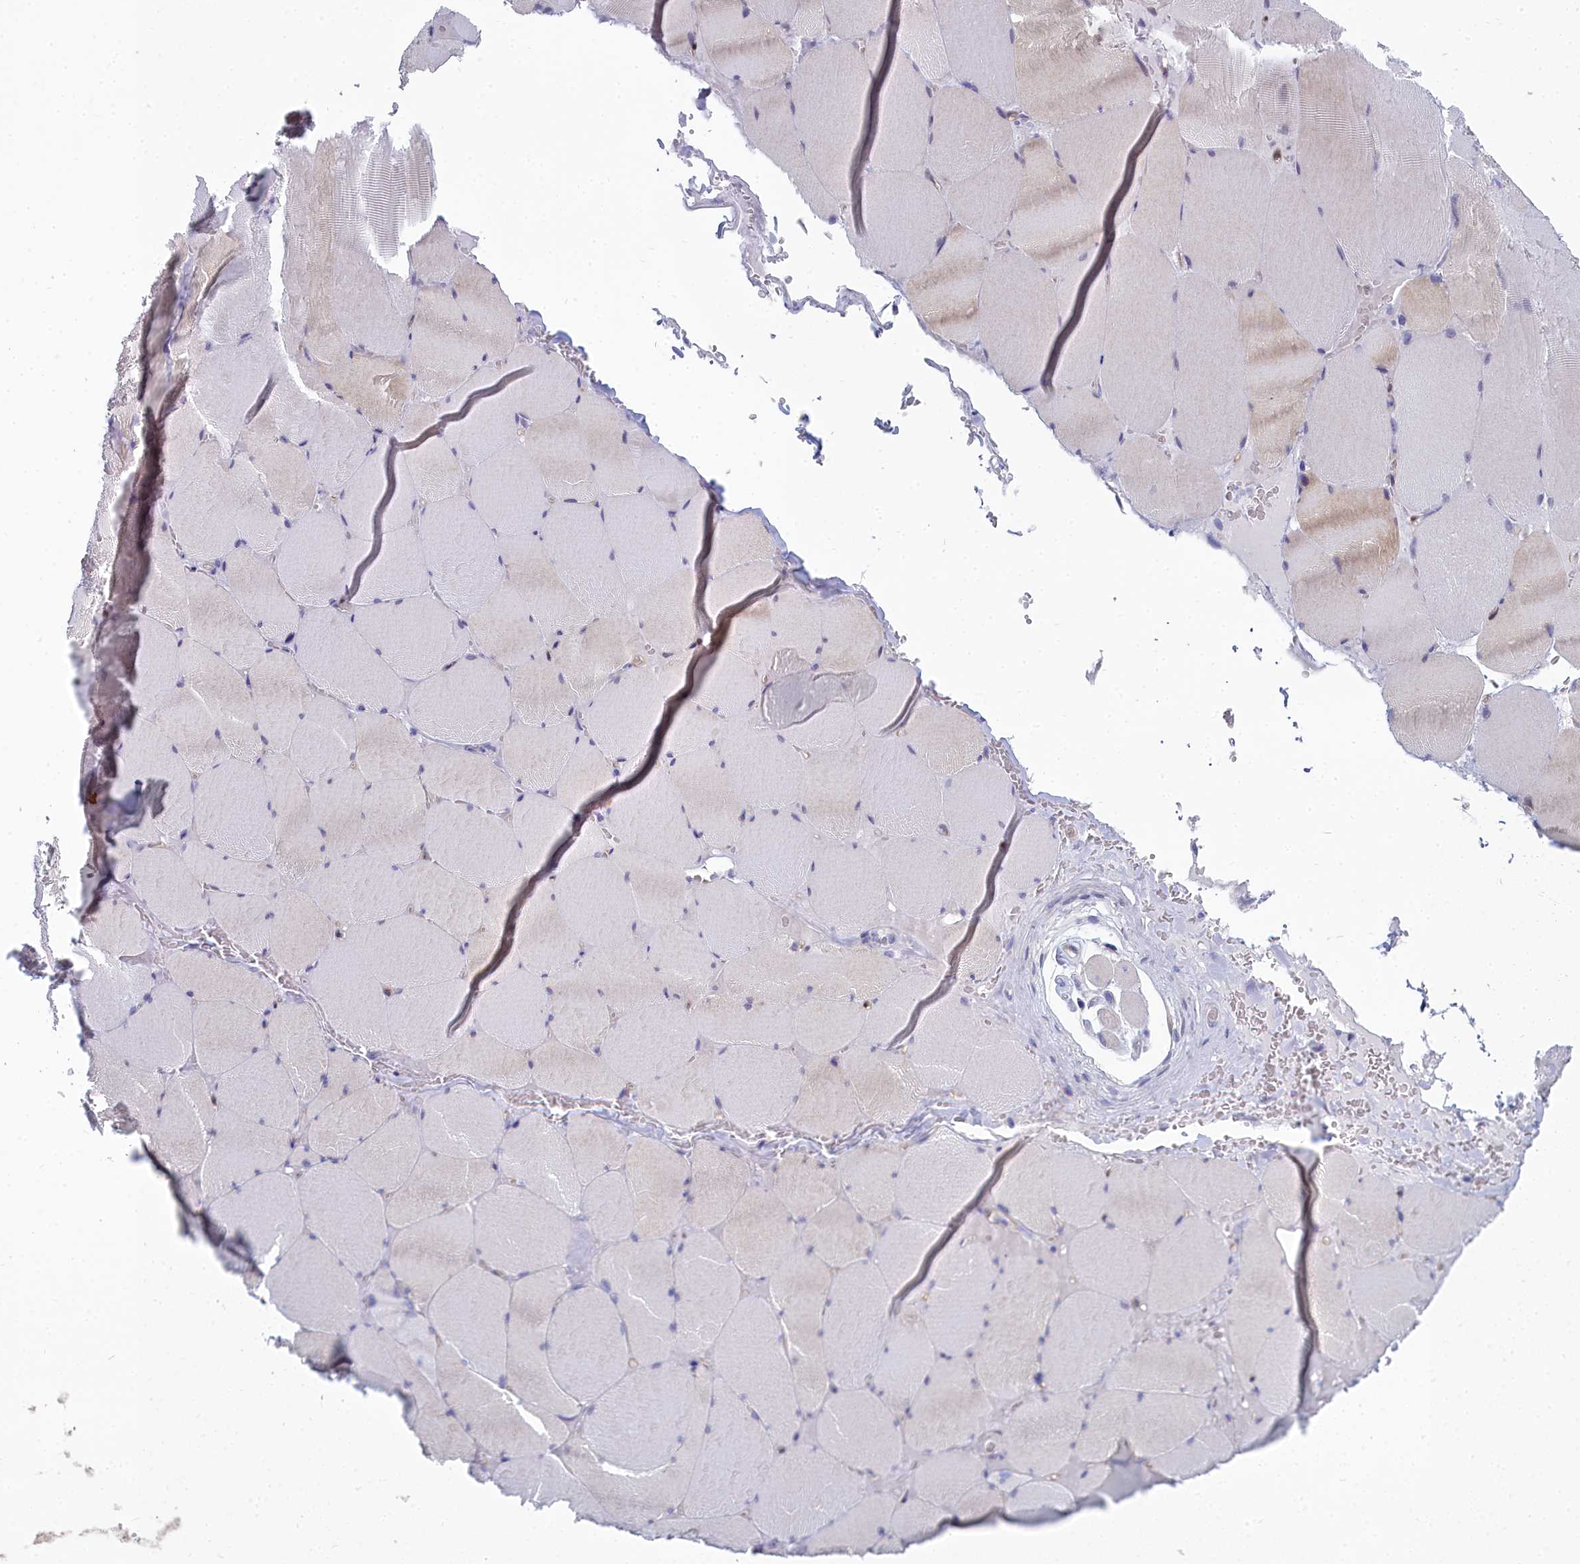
{"staining": {"intensity": "weak", "quantity": "<25%", "location": "cytoplasmic/membranous"}, "tissue": "skeletal muscle", "cell_type": "Myocytes", "image_type": "normal", "snomed": [{"axis": "morphology", "description": "Normal tissue, NOS"}, {"axis": "topography", "description": "Skeletal muscle"}, {"axis": "topography", "description": "Head-Neck"}], "caption": "The micrograph exhibits no staining of myocytes in normal skeletal muscle. The staining is performed using DAB brown chromogen with nuclei counter-stained in using hematoxylin.", "gene": "PPP1R14A", "patient": {"sex": "male", "age": 66}}